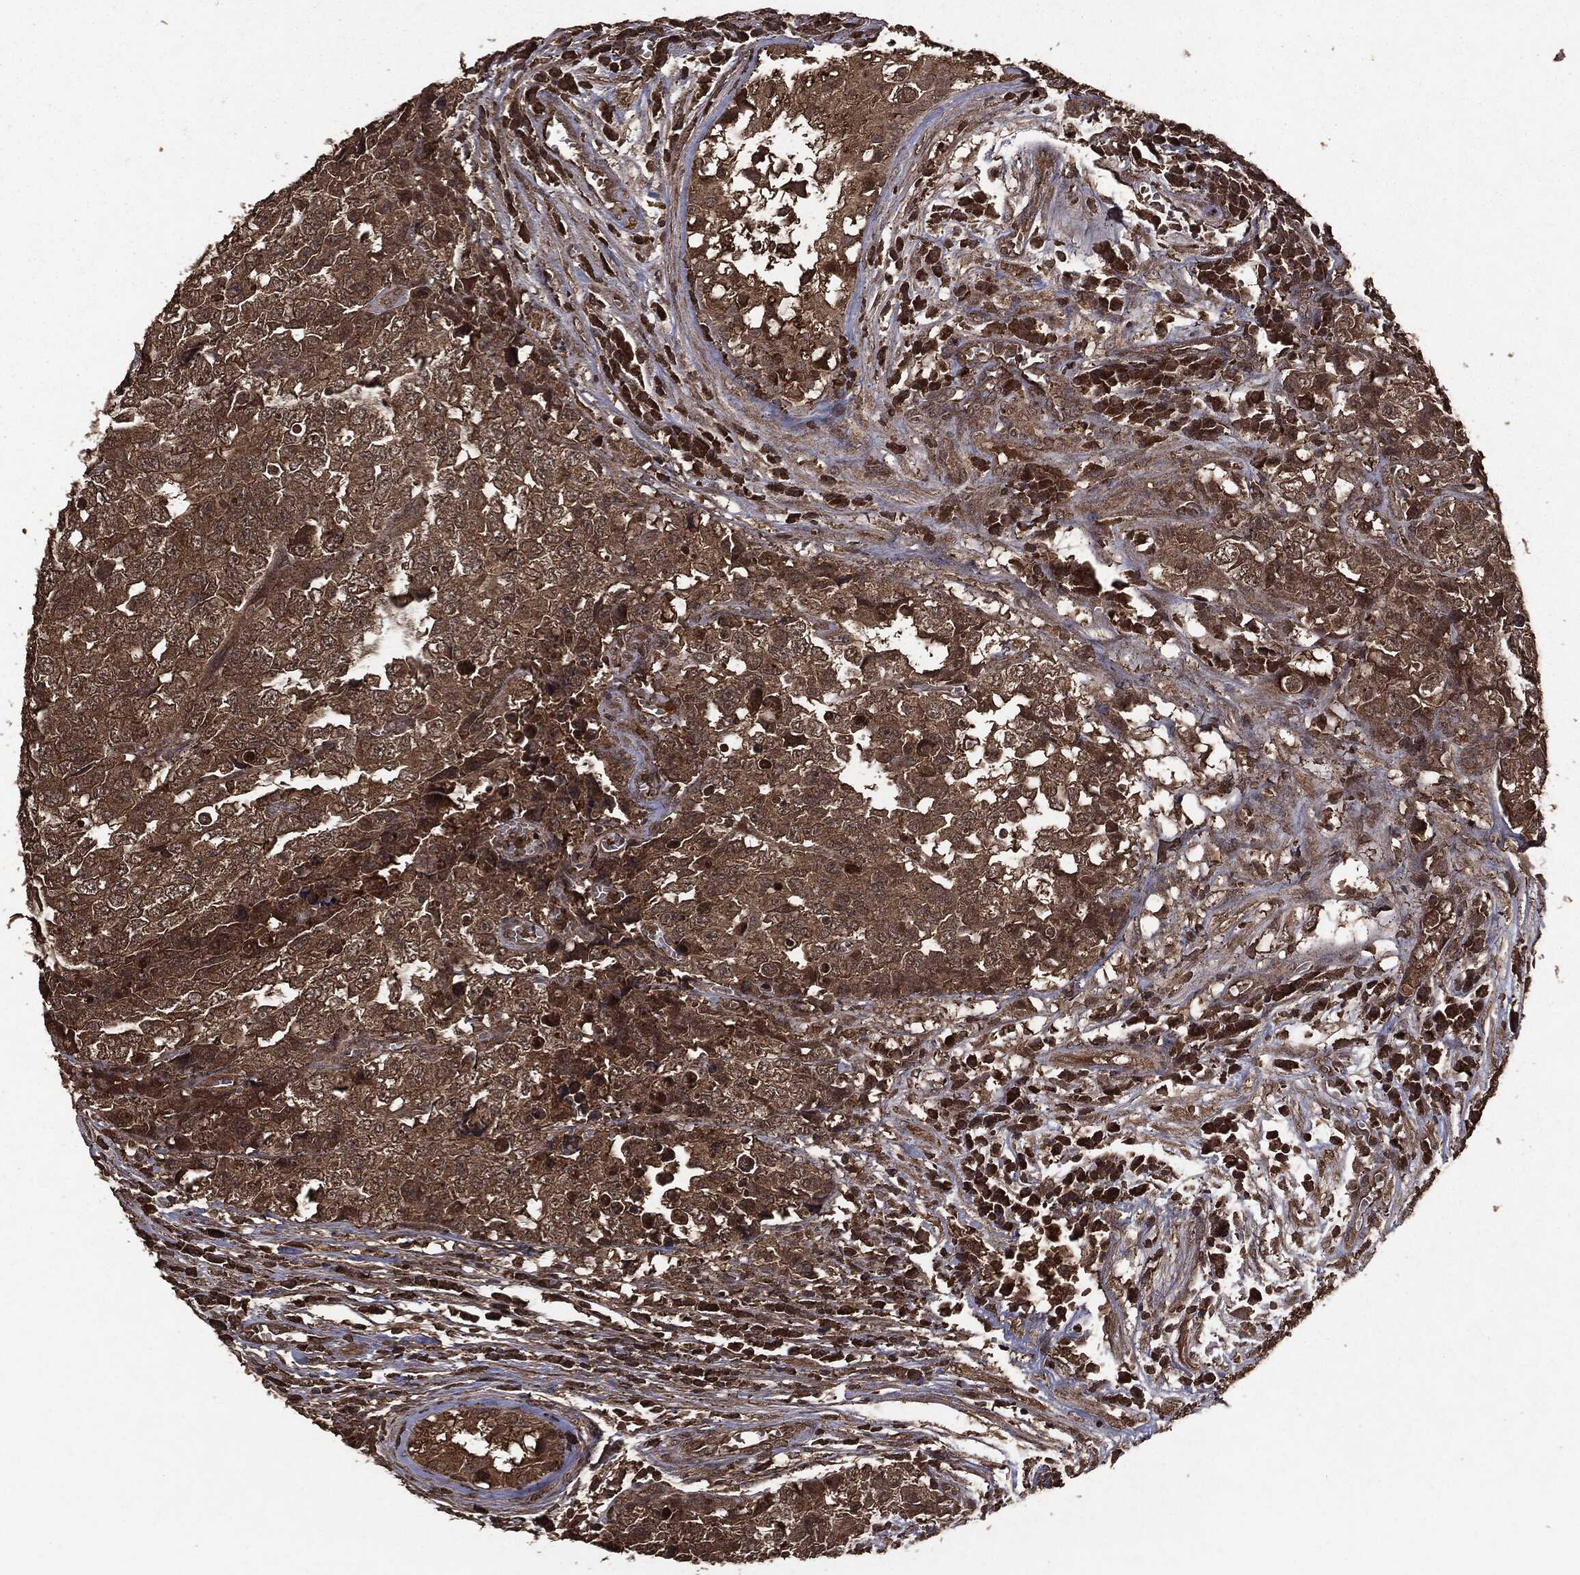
{"staining": {"intensity": "moderate", "quantity": ">75%", "location": "cytoplasmic/membranous"}, "tissue": "testis cancer", "cell_type": "Tumor cells", "image_type": "cancer", "snomed": [{"axis": "morphology", "description": "Carcinoma, Embryonal, NOS"}, {"axis": "topography", "description": "Testis"}], "caption": "Approximately >75% of tumor cells in human testis cancer reveal moderate cytoplasmic/membranous protein staining as visualized by brown immunohistochemical staining.", "gene": "NME1", "patient": {"sex": "male", "age": 23}}